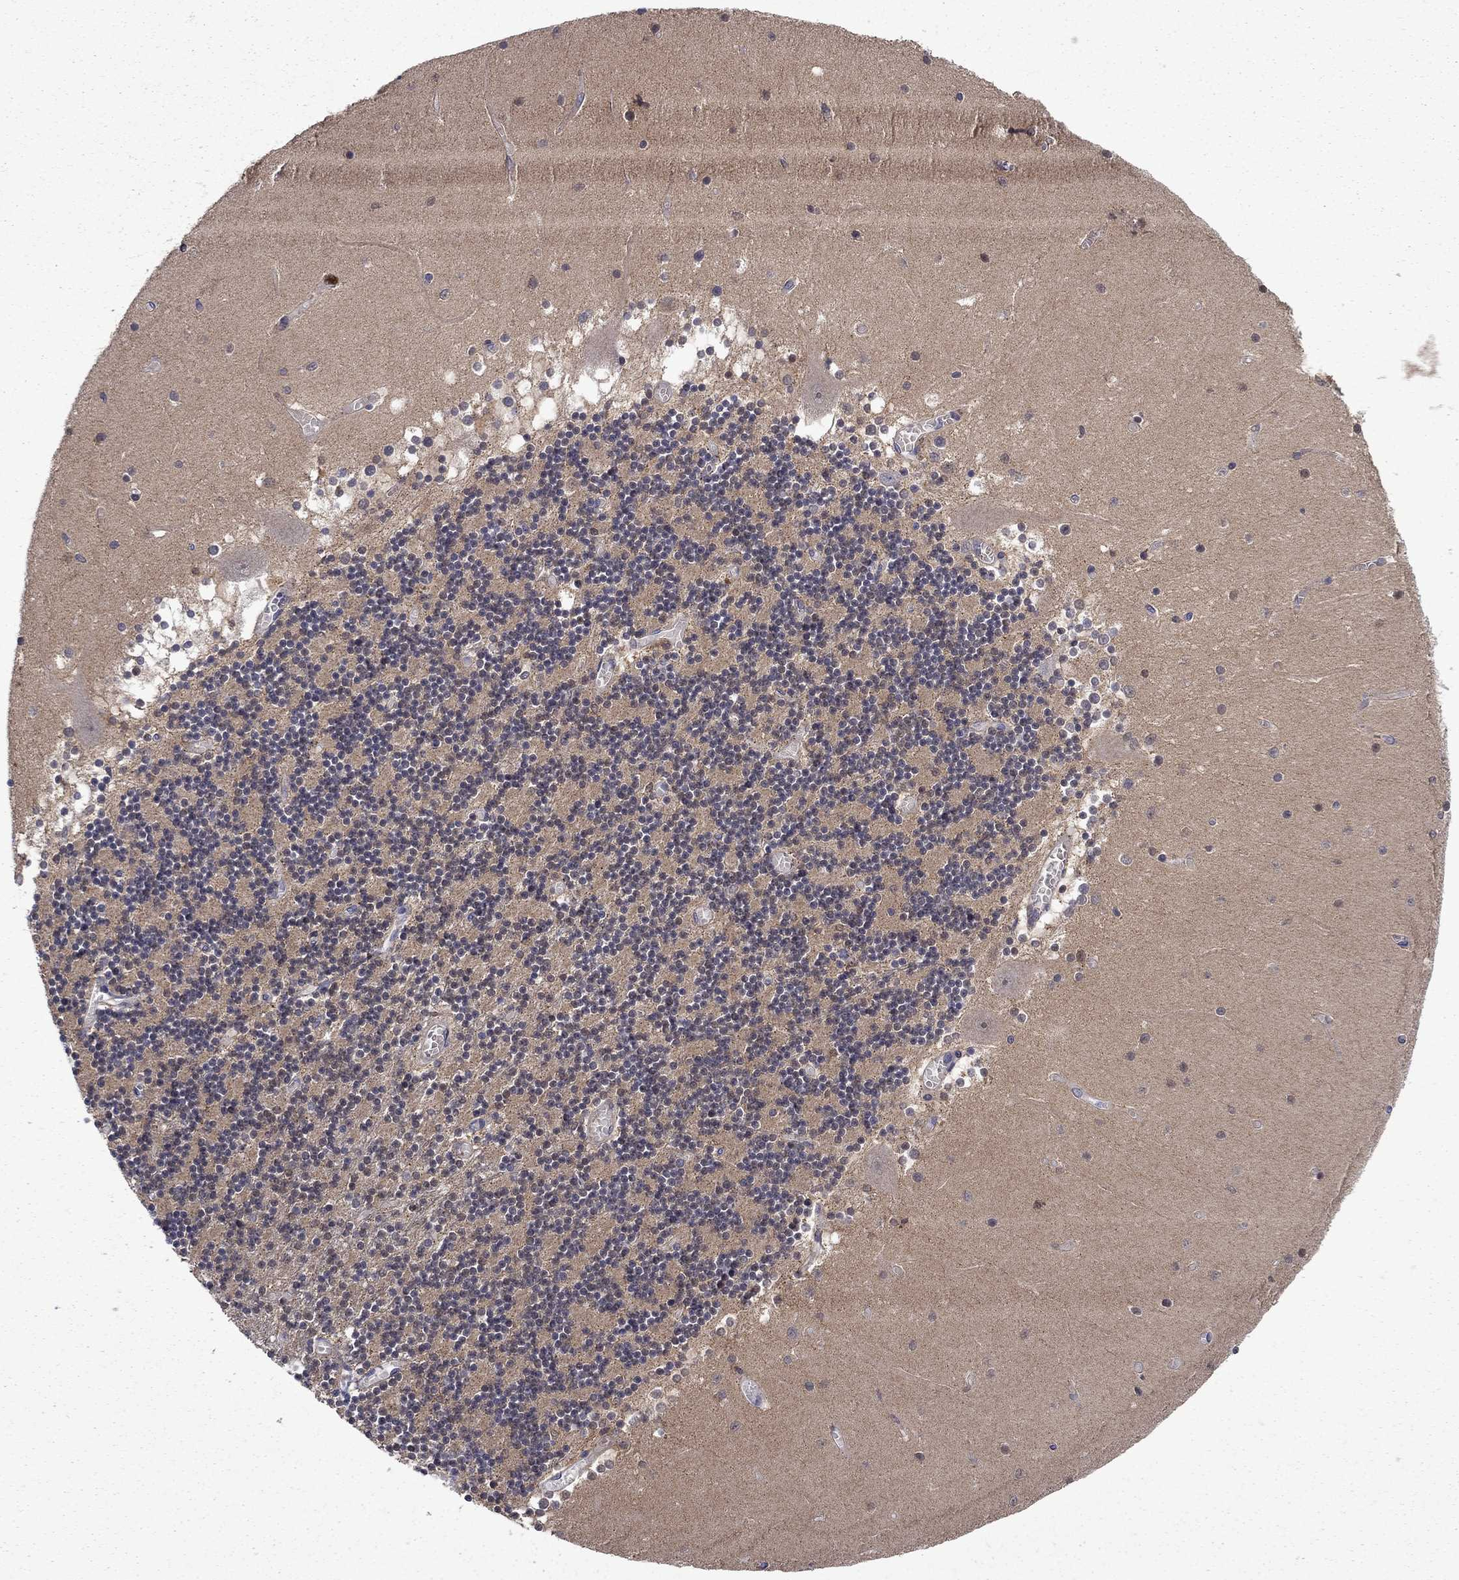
{"staining": {"intensity": "negative", "quantity": "none", "location": "none"}, "tissue": "cerebellum", "cell_type": "Cells in granular layer", "image_type": "normal", "snomed": [{"axis": "morphology", "description": "Normal tissue, NOS"}, {"axis": "topography", "description": "Cerebellum"}], "caption": "The immunohistochemistry (IHC) micrograph has no significant expression in cells in granular layer of cerebellum.", "gene": "TPMT", "patient": {"sex": "female", "age": 28}}